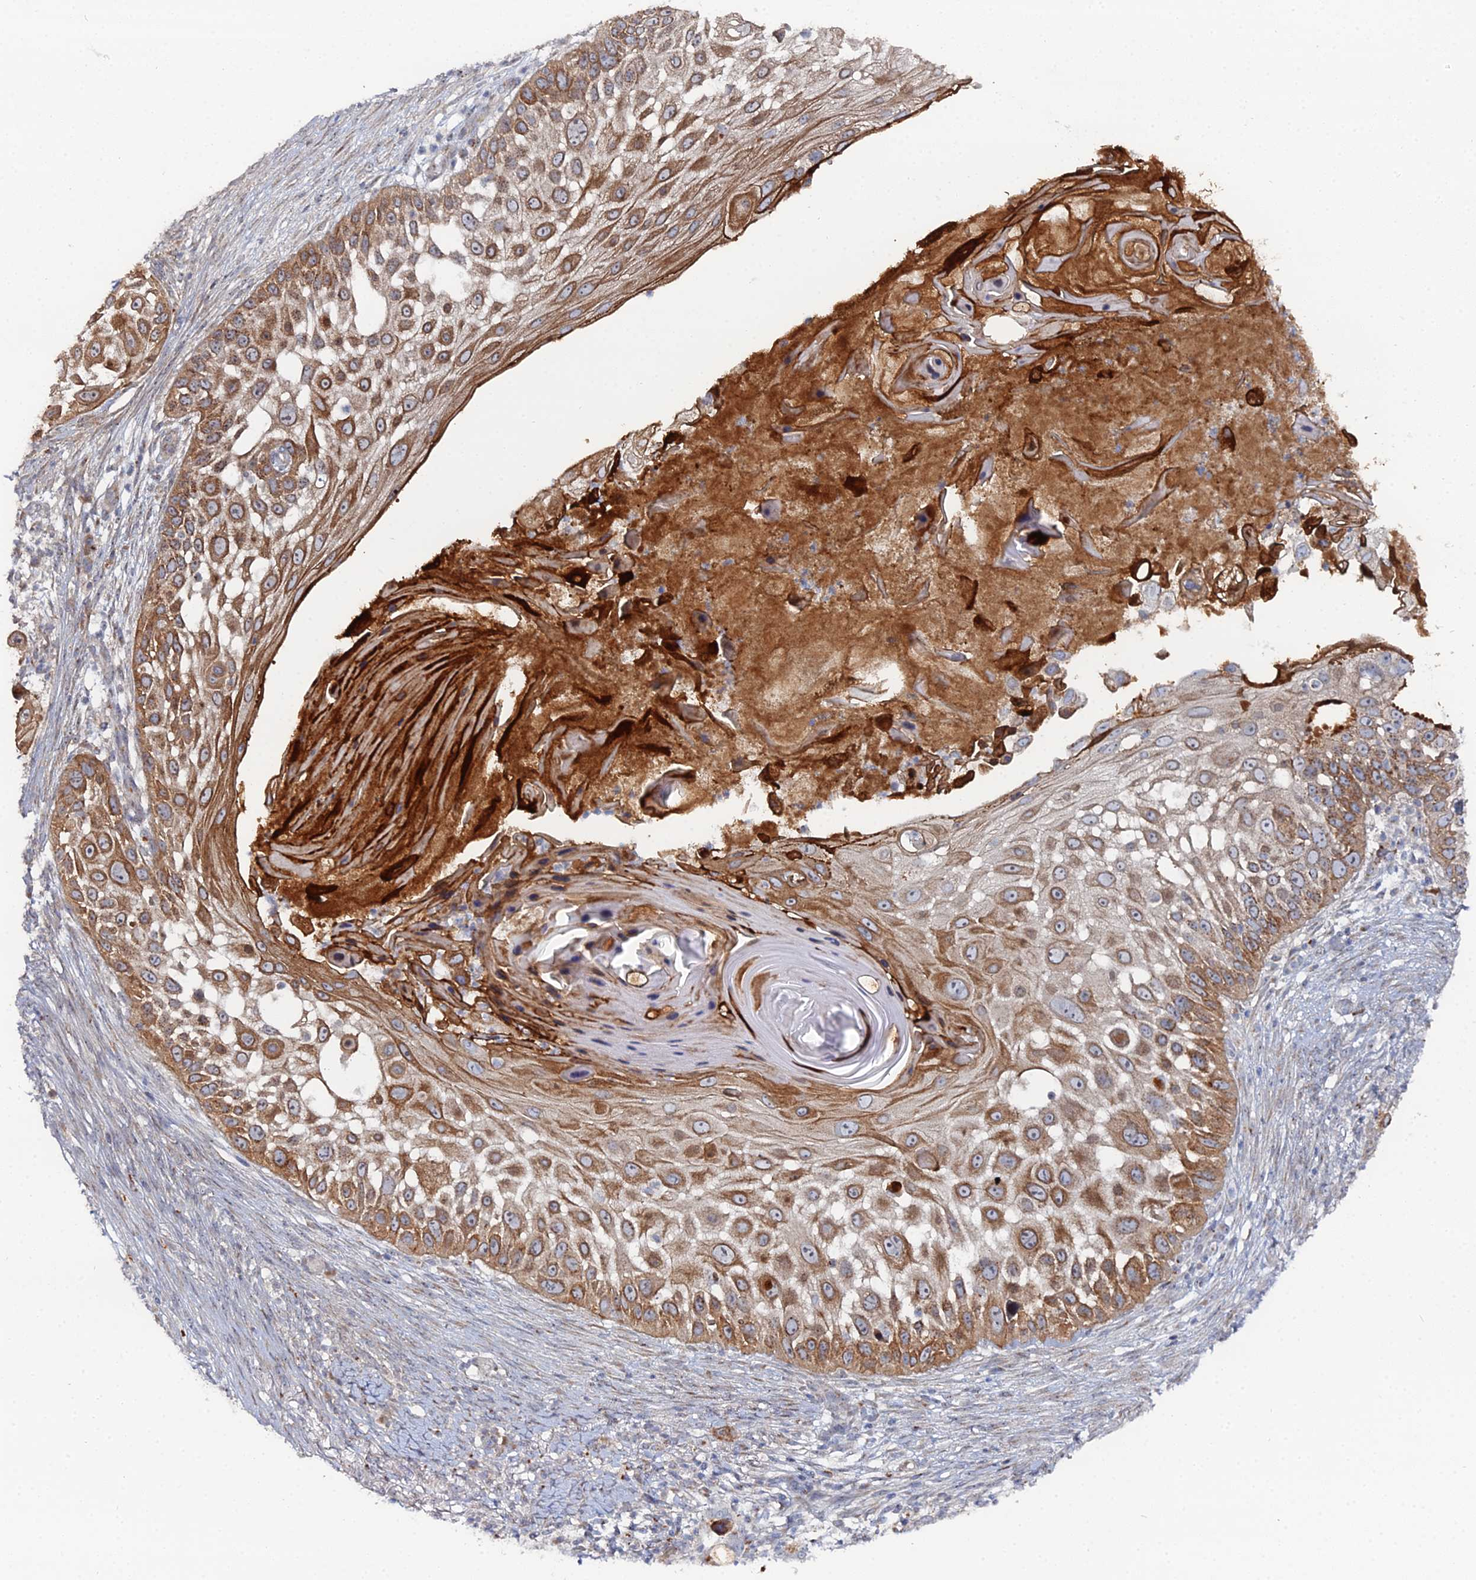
{"staining": {"intensity": "moderate", "quantity": ">75%", "location": "cytoplasmic/membranous"}, "tissue": "skin cancer", "cell_type": "Tumor cells", "image_type": "cancer", "snomed": [{"axis": "morphology", "description": "Squamous cell carcinoma, NOS"}, {"axis": "topography", "description": "Skin"}], "caption": "High-power microscopy captured an immunohistochemistry (IHC) micrograph of skin cancer (squamous cell carcinoma), revealing moderate cytoplasmic/membranous expression in about >75% of tumor cells. The staining was performed using DAB to visualize the protein expression in brown, while the nuclei were stained in blue with hematoxylin (Magnification: 20x).", "gene": "SGMS1", "patient": {"sex": "female", "age": 44}}